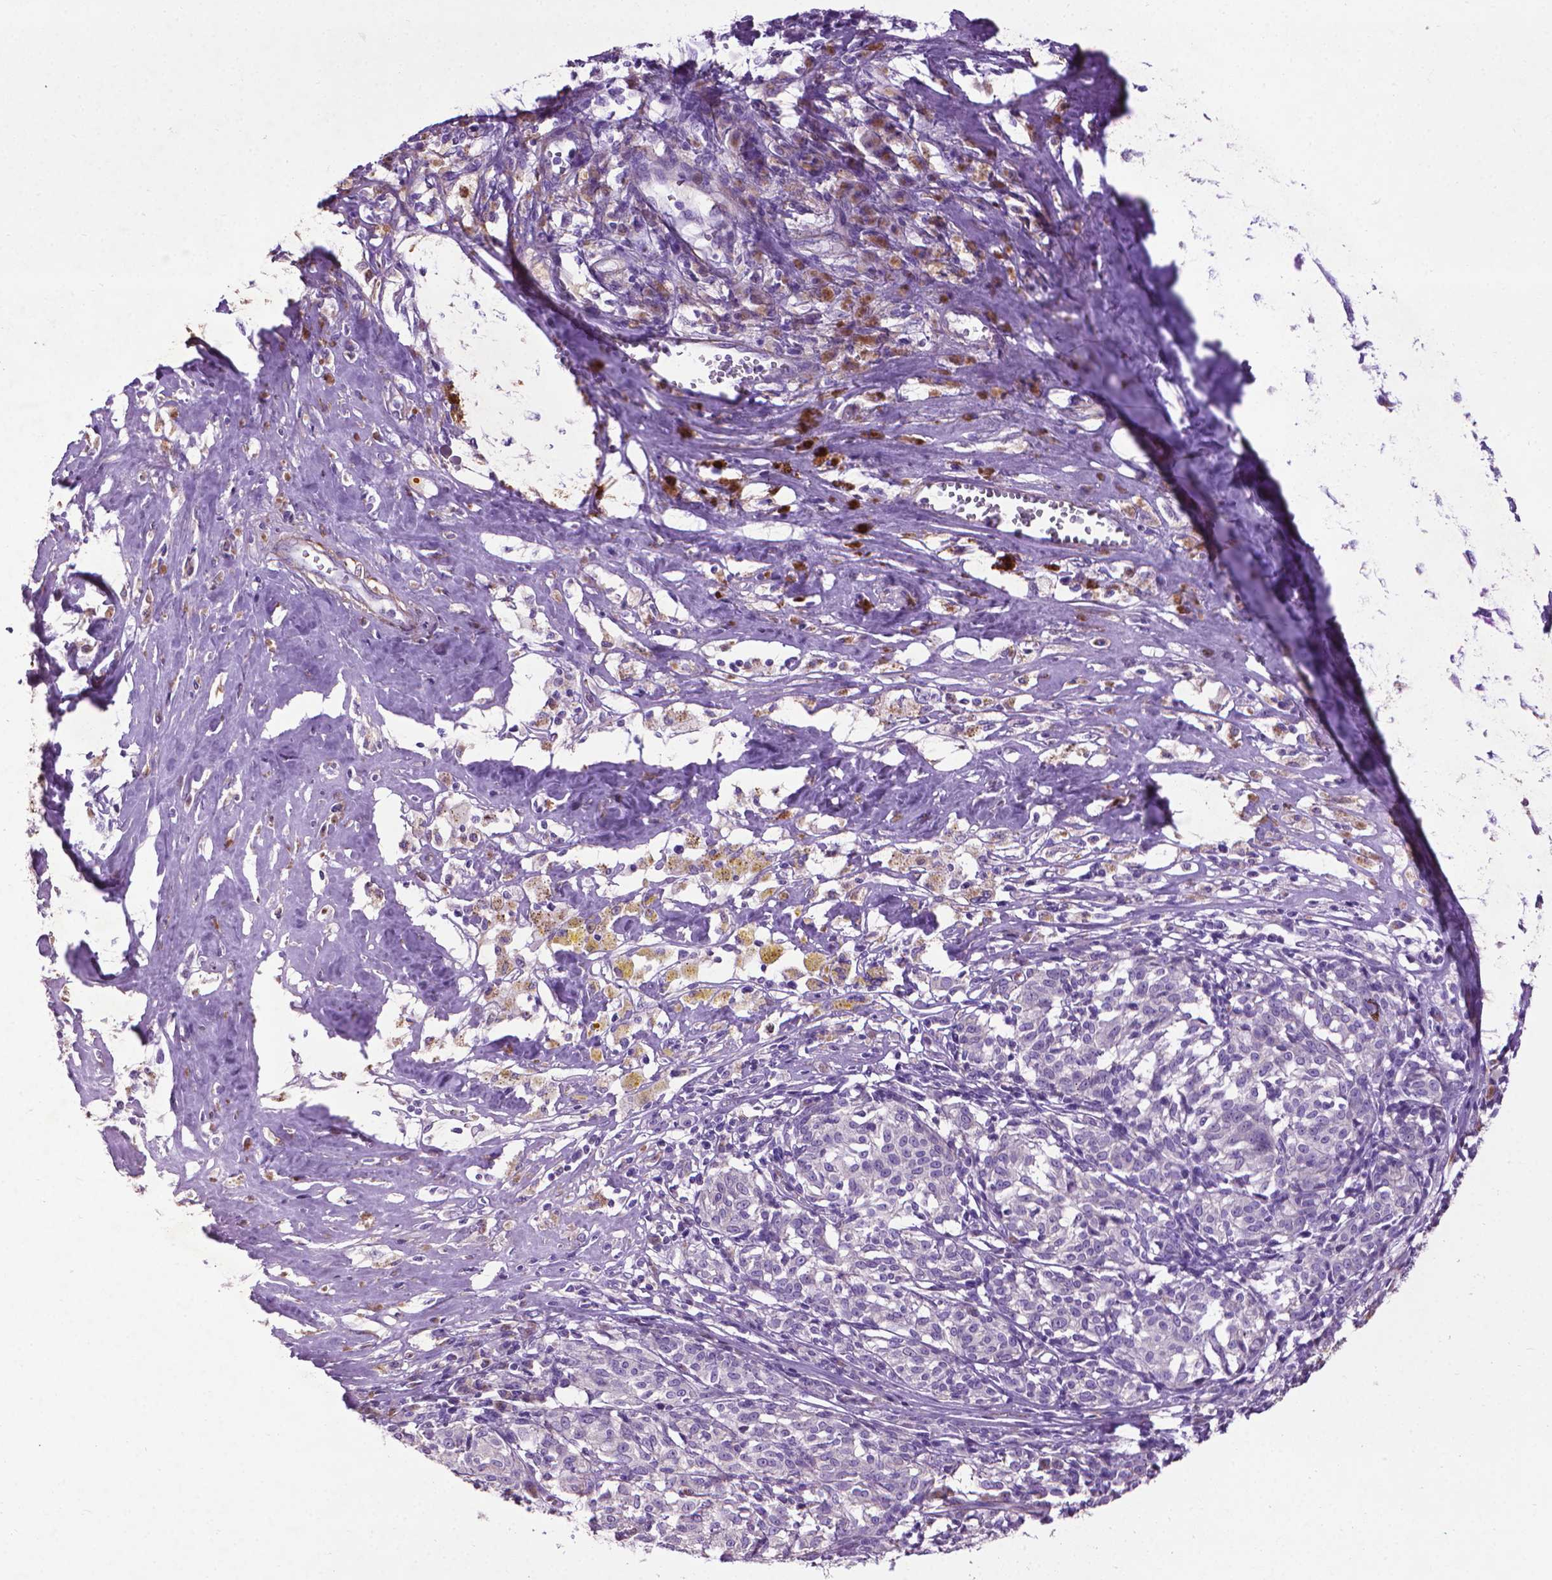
{"staining": {"intensity": "negative", "quantity": "none", "location": "none"}, "tissue": "melanoma", "cell_type": "Tumor cells", "image_type": "cancer", "snomed": [{"axis": "morphology", "description": "Malignant melanoma, NOS"}, {"axis": "topography", "description": "Skin"}], "caption": "A histopathology image of melanoma stained for a protein shows no brown staining in tumor cells. (Immunohistochemistry, brightfield microscopy, high magnification).", "gene": "AQP10", "patient": {"sex": "female", "age": 72}}